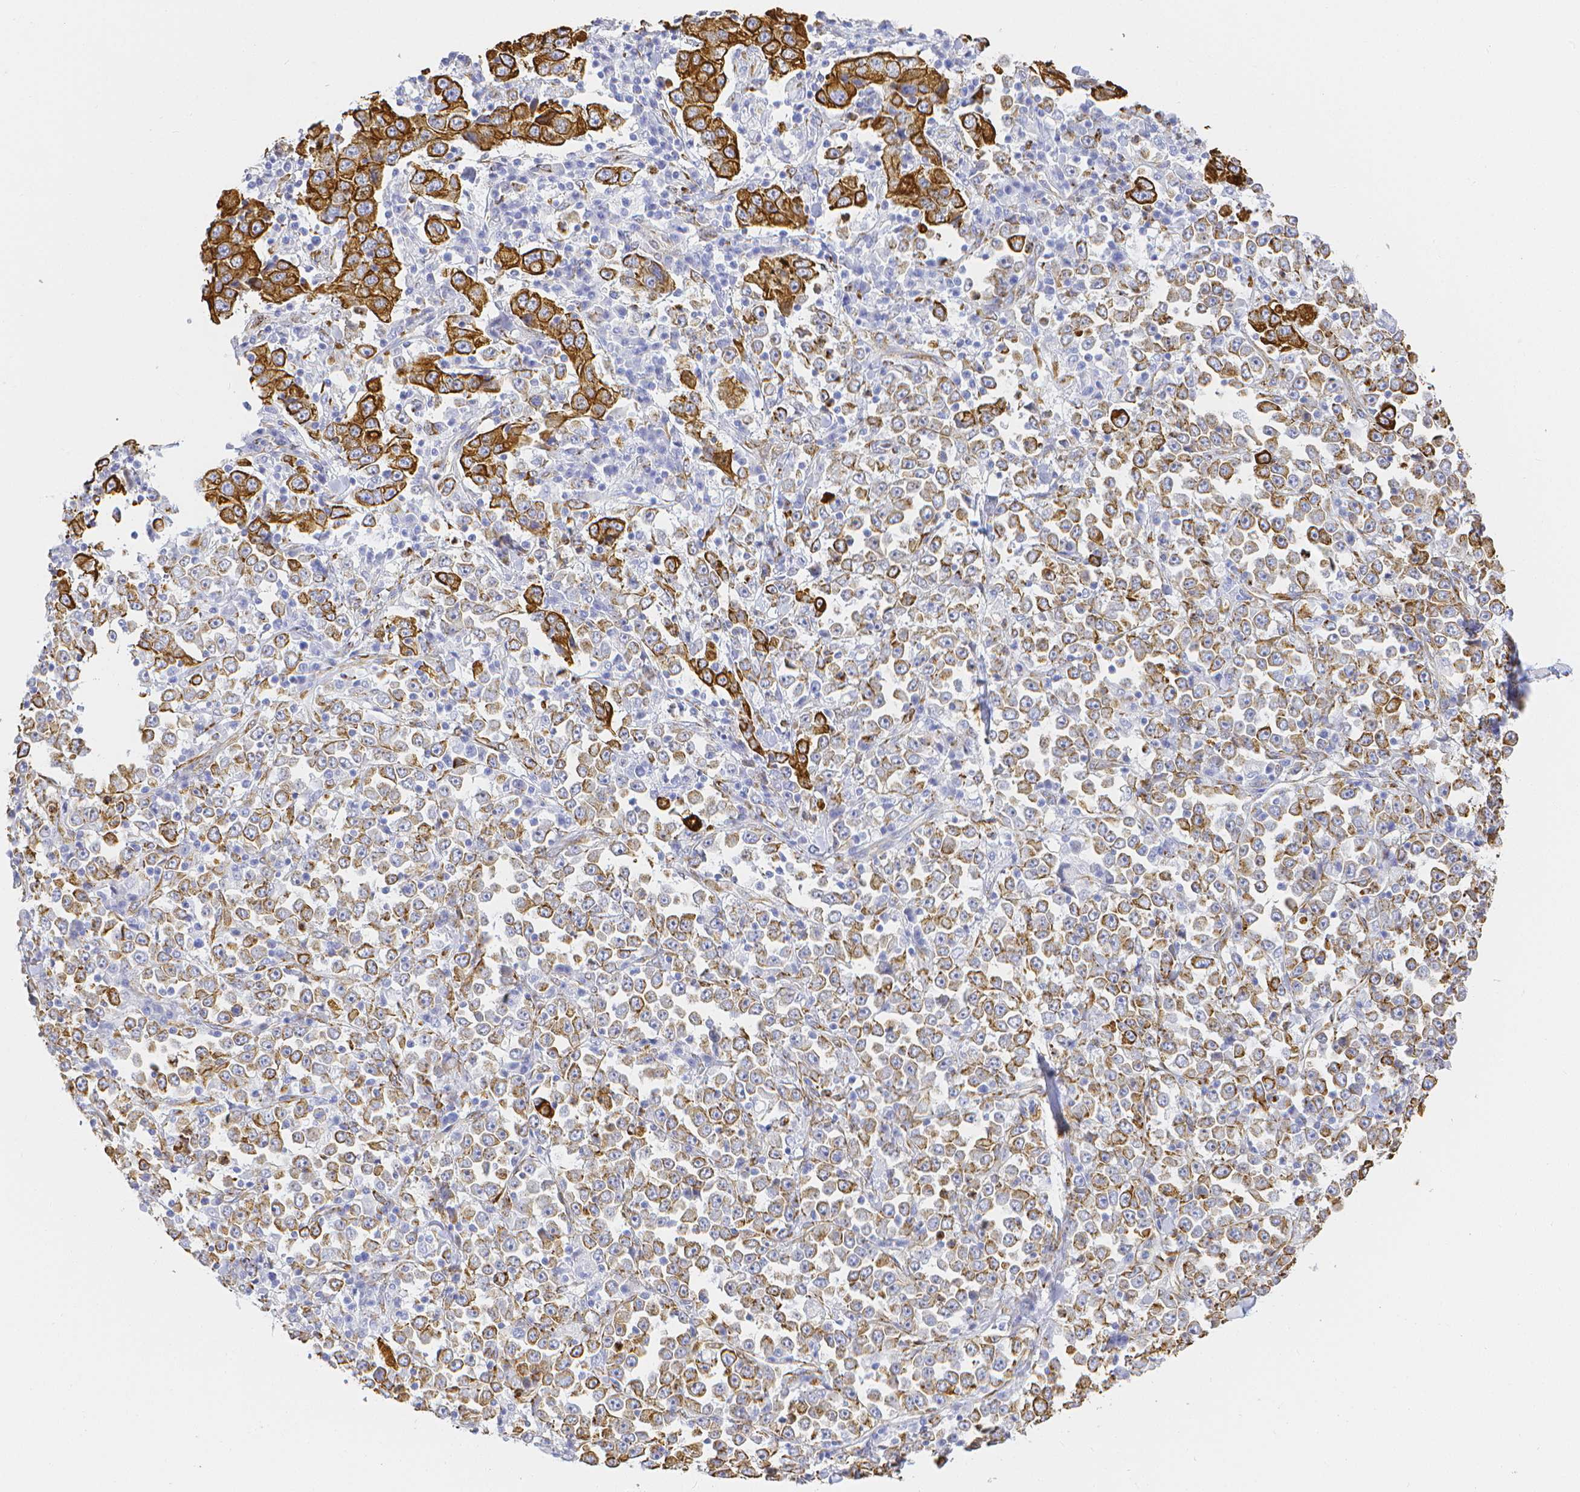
{"staining": {"intensity": "strong", "quantity": "25%-75%", "location": "cytoplasmic/membranous"}, "tissue": "stomach cancer", "cell_type": "Tumor cells", "image_type": "cancer", "snomed": [{"axis": "morphology", "description": "Normal tissue, NOS"}, {"axis": "morphology", "description": "Adenocarcinoma, NOS"}, {"axis": "topography", "description": "Stomach, upper"}, {"axis": "topography", "description": "Stomach"}], "caption": "A photomicrograph of stomach cancer (adenocarcinoma) stained for a protein shows strong cytoplasmic/membranous brown staining in tumor cells.", "gene": "SMURF1", "patient": {"sex": "male", "age": 59}}